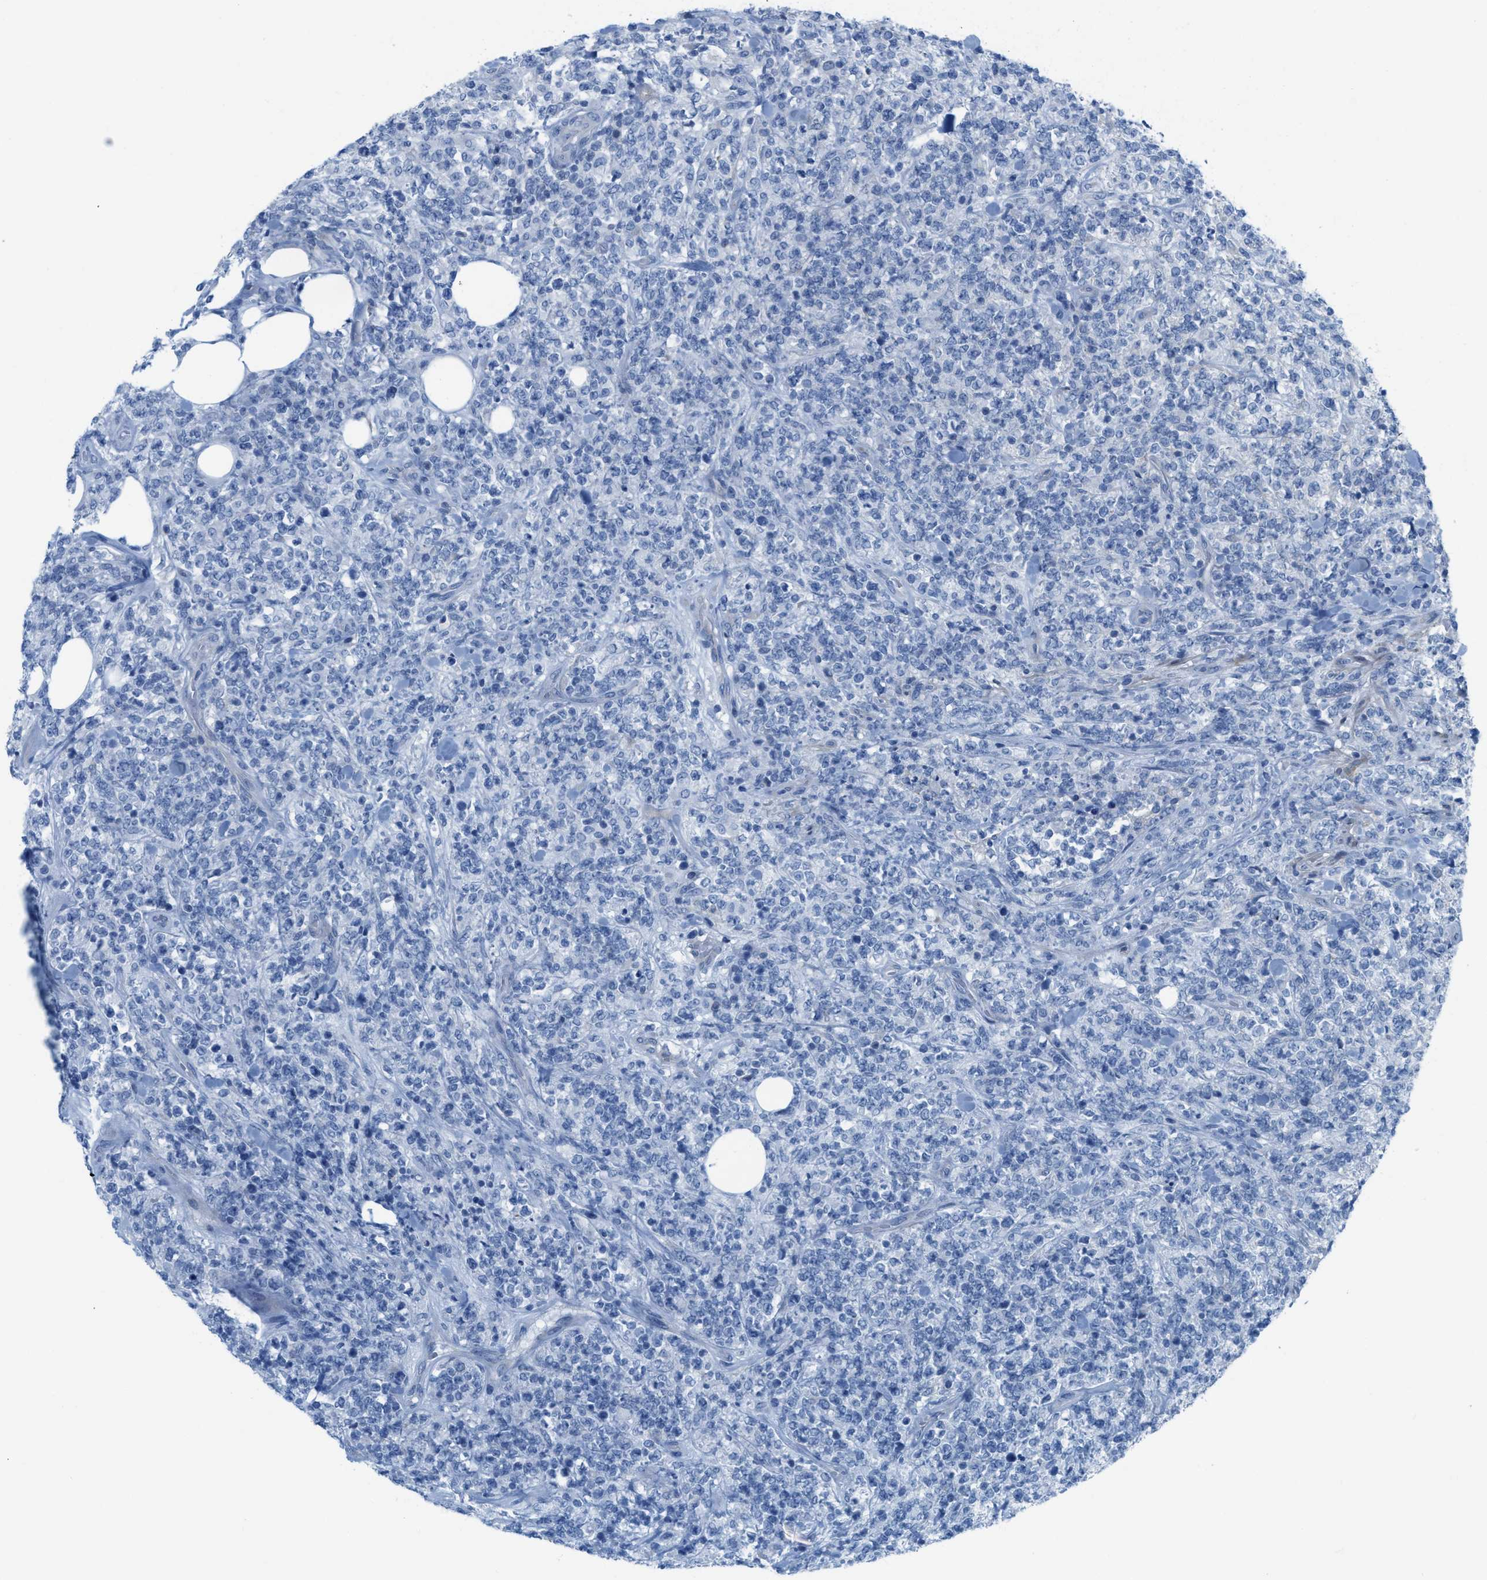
{"staining": {"intensity": "negative", "quantity": "none", "location": "none"}, "tissue": "lymphoma", "cell_type": "Tumor cells", "image_type": "cancer", "snomed": [{"axis": "morphology", "description": "Malignant lymphoma, non-Hodgkin's type, High grade"}, {"axis": "topography", "description": "Soft tissue"}], "caption": "Lymphoma was stained to show a protein in brown. There is no significant expression in tumor cells.", "gene": "ASGR1", "patient": {"sex": "male", "age": 18}}